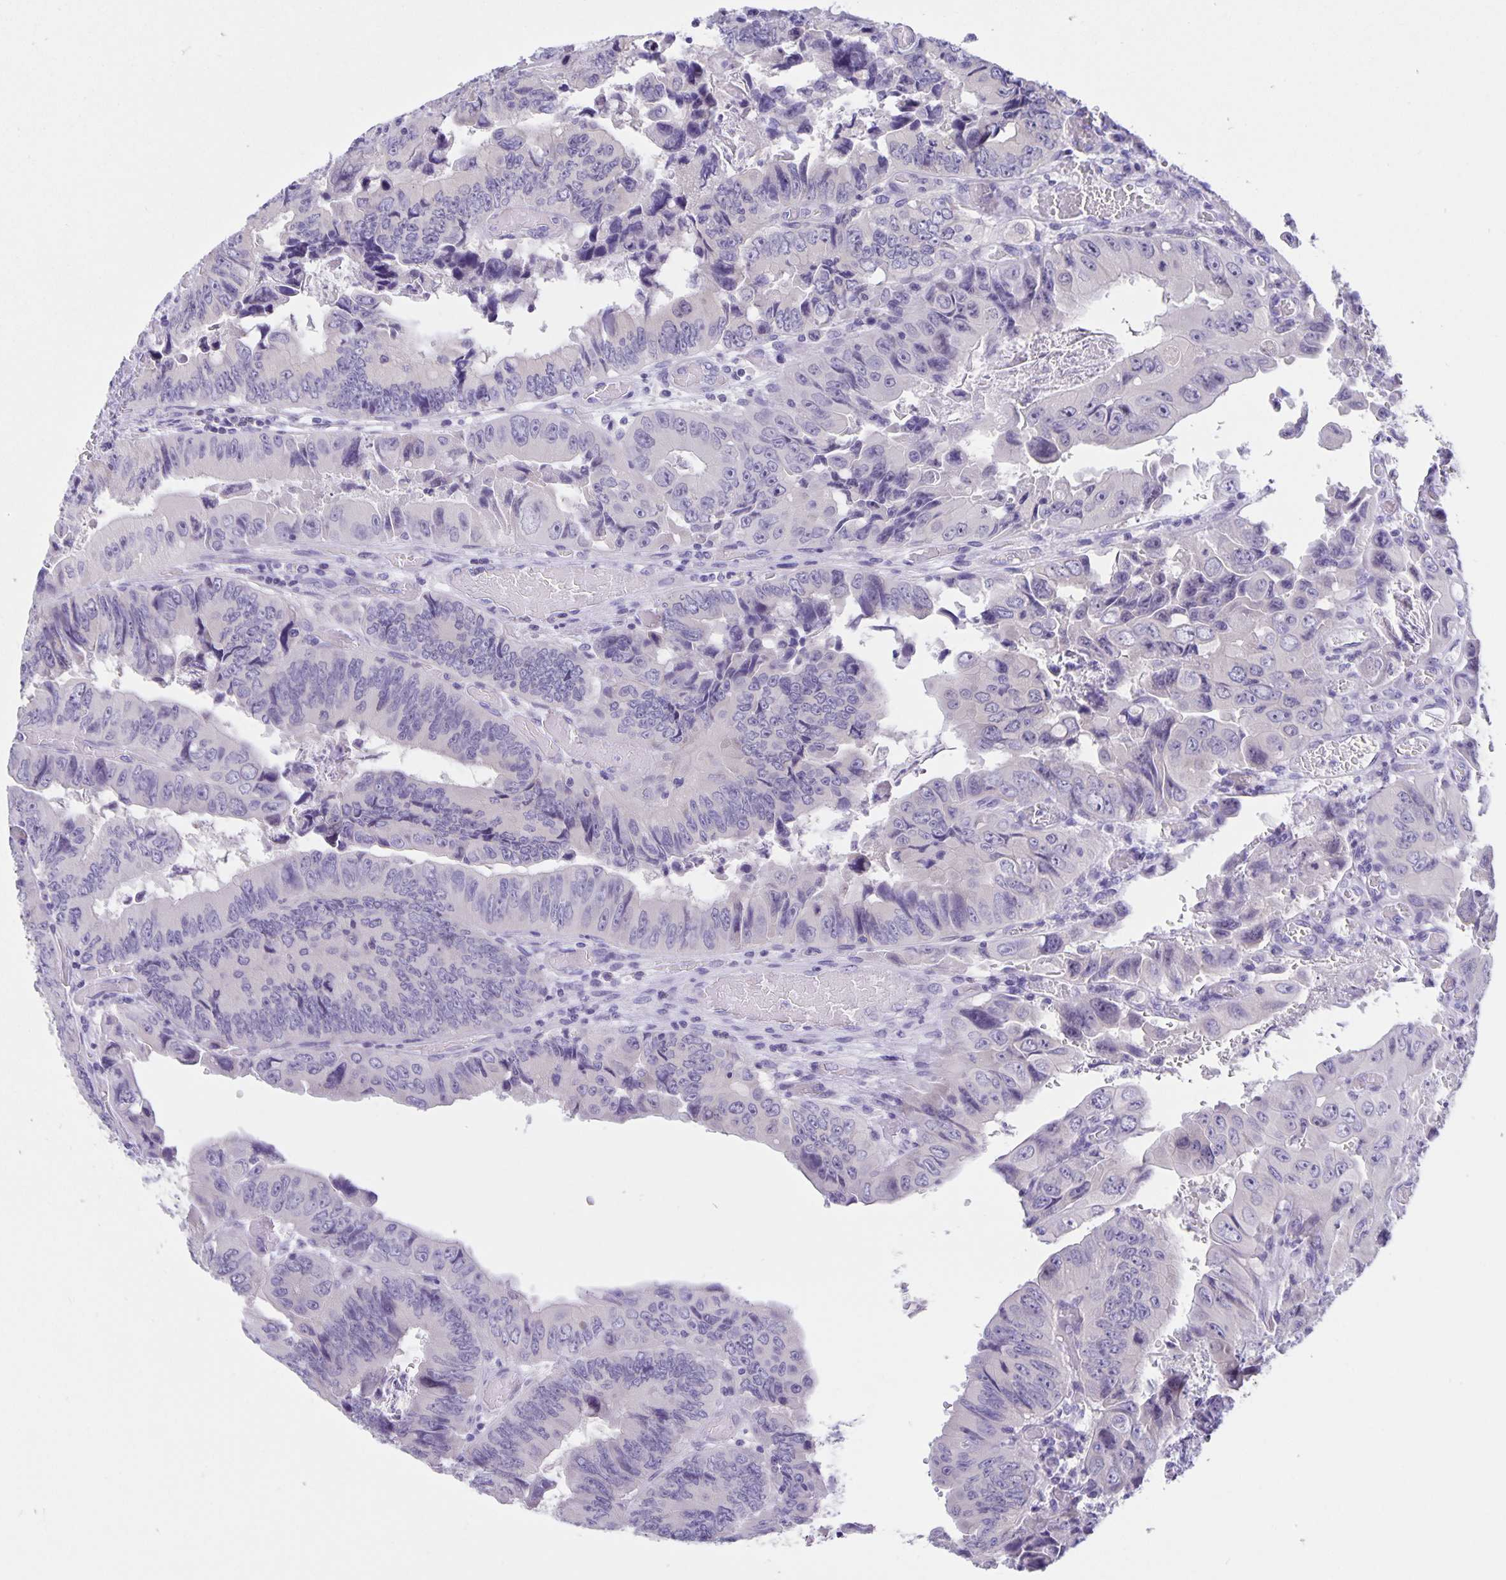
{"staining": {"intensity": "negative", "quantity": "none", "location": "none"}, "tissue": "colorectal cancer", "cell_type": "Tumor cells", "image_type": "cancer", "snomed": [{"axis": "morphology", "description": "Adenocarcinoma, NOS"}, {"axis": "topography", "description": "Colon"}], "caption": "The histopathology image shows no staining of tumor cells in colorectal cancer (adenocarcinoma).", "gene": "ERMN", "patient": {"sex": "female", "age": 84}}